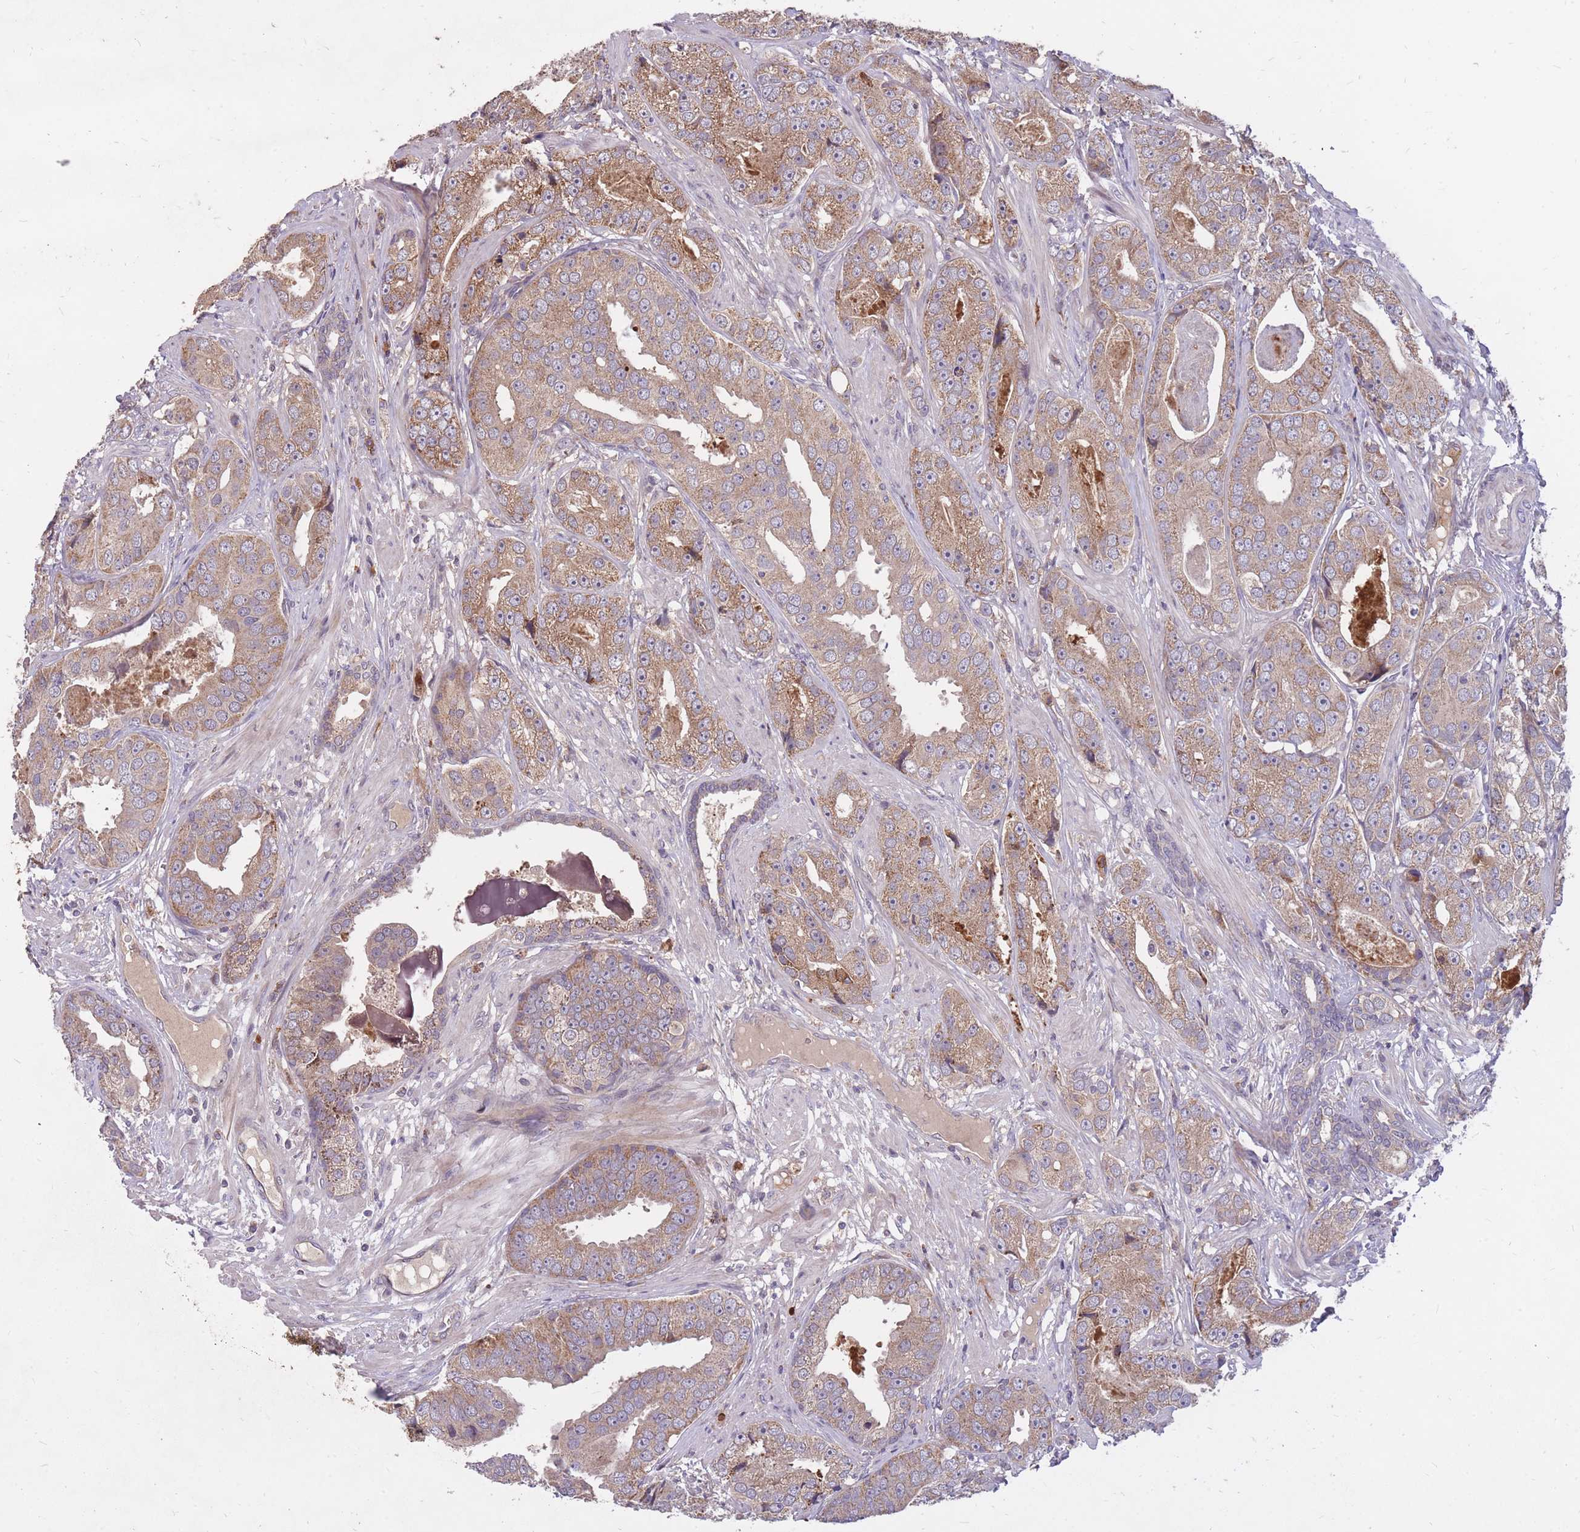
{"staining": {"intensity": "moderate", "quantity": "25%-75%", "location": "cytoplasmic/membranous"}, "tissue": "prostate cancer", "cell_type": "Tumor cells", "image_type": "cancer", "snomed": [{"axis": "morphology", "description": "Adenocarcinoma, High grade"}, {"axis": "topography", "description": "Prostate"}], "caption": "An image showing moderate cytoplasmic/membranous positivity in about 25%-75% of tumor cells in prostate cancer (high-grade adenocarcinoma), as visualized by brown immunohistochemical staining.", "gene": "IGF2BP2", "patient": {"sex": "male", "age": 71}}